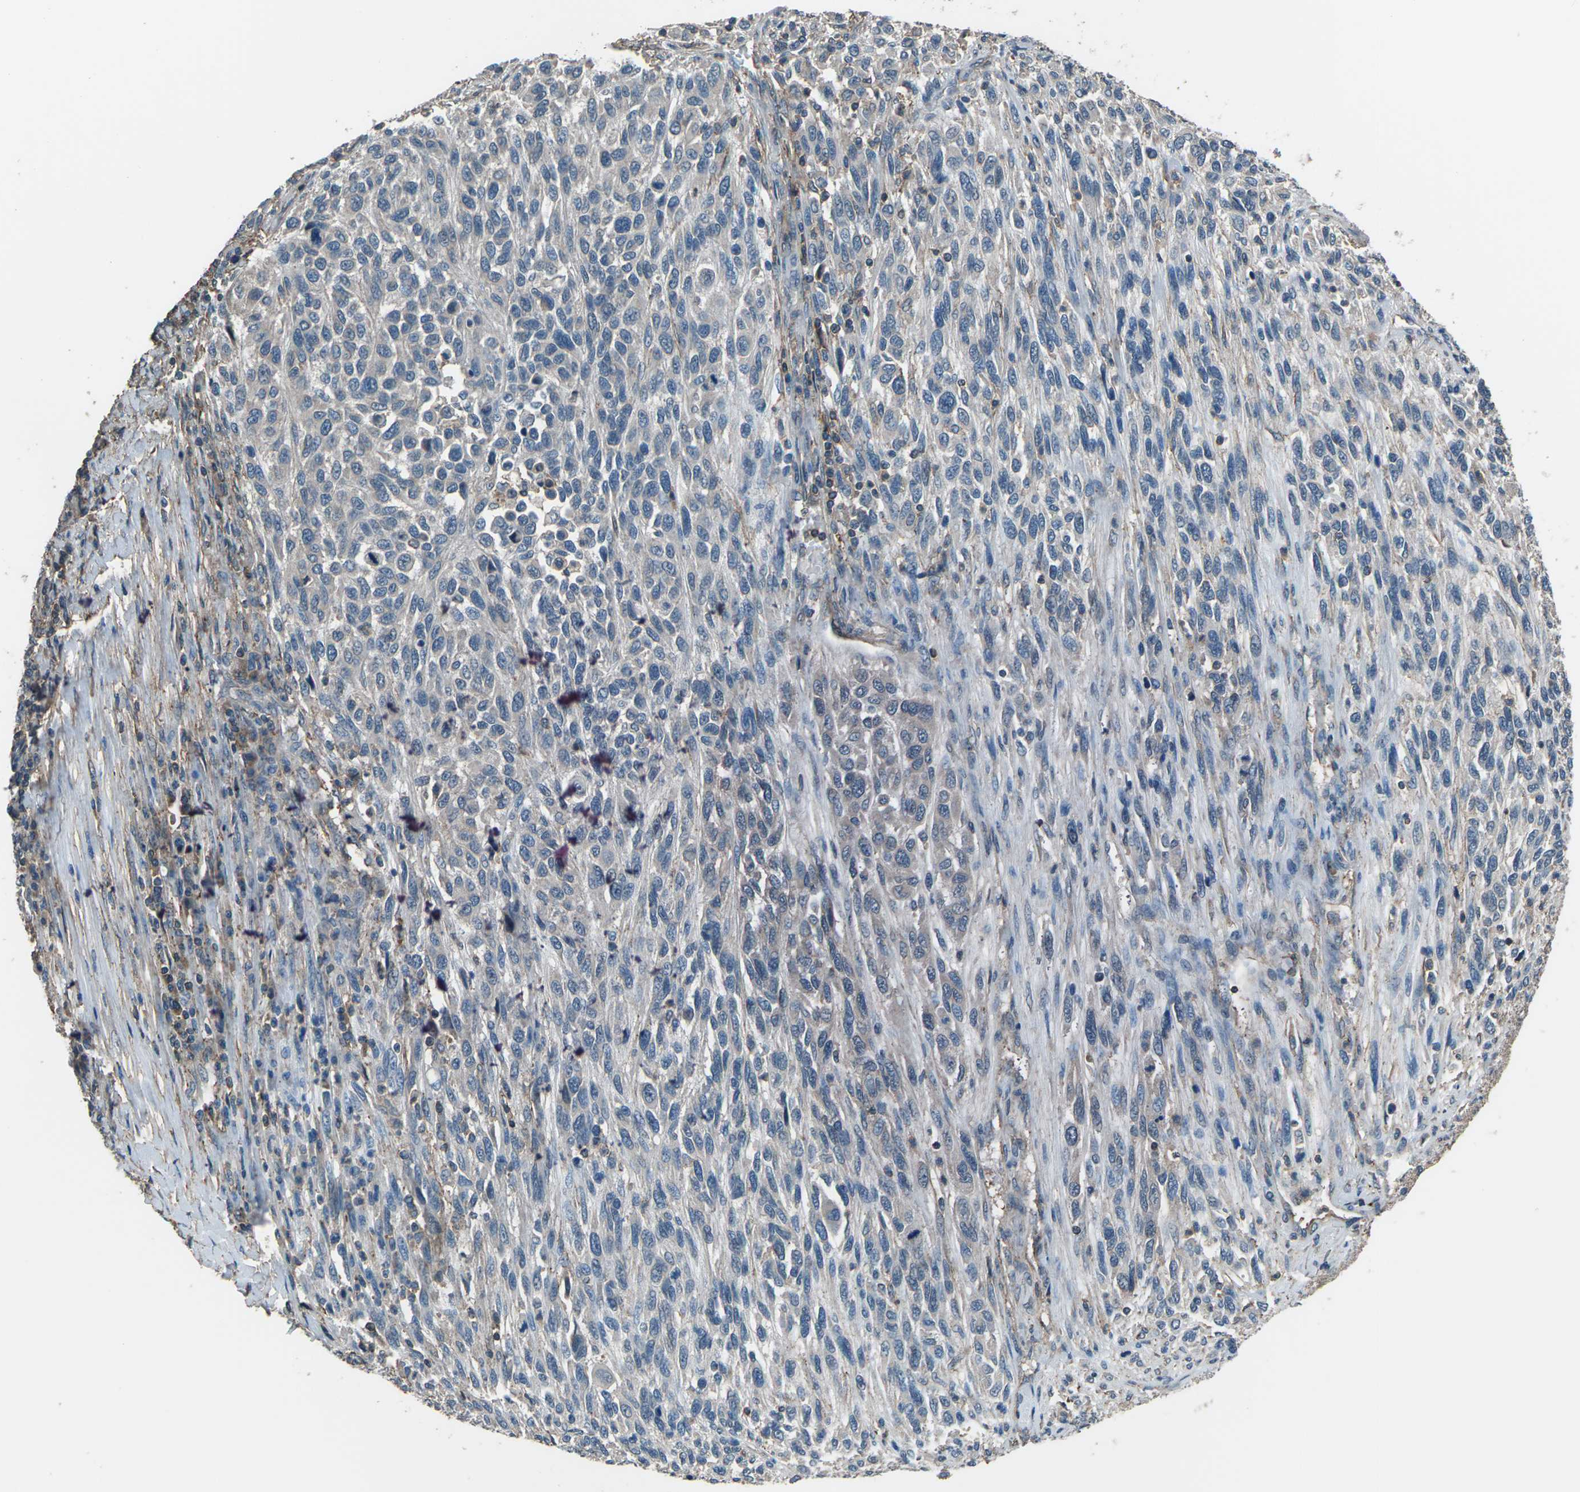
{"staining": {"intensity": "negative", "quantity": "none", "location": "none"}, "tissue": "melanoma", "cell_type": "Tumor cells", "image_type": "cancer", "snomed": [{"axis": "morphology", "description": "Malignant melanoma, Metastatic site"}, {"axis": "topography", "description": "Lymph node"}], "caption": "Immunohistochemistry (IHC) histopathology image of human melanoma stained for a protein (brown), which demonstrates no positivity in tumor cells. (DAB IHC visualized using brightfield microscopy, high magnification).", "gene": "CMTM4", "patient": {"sex": "male", "age": 61}}